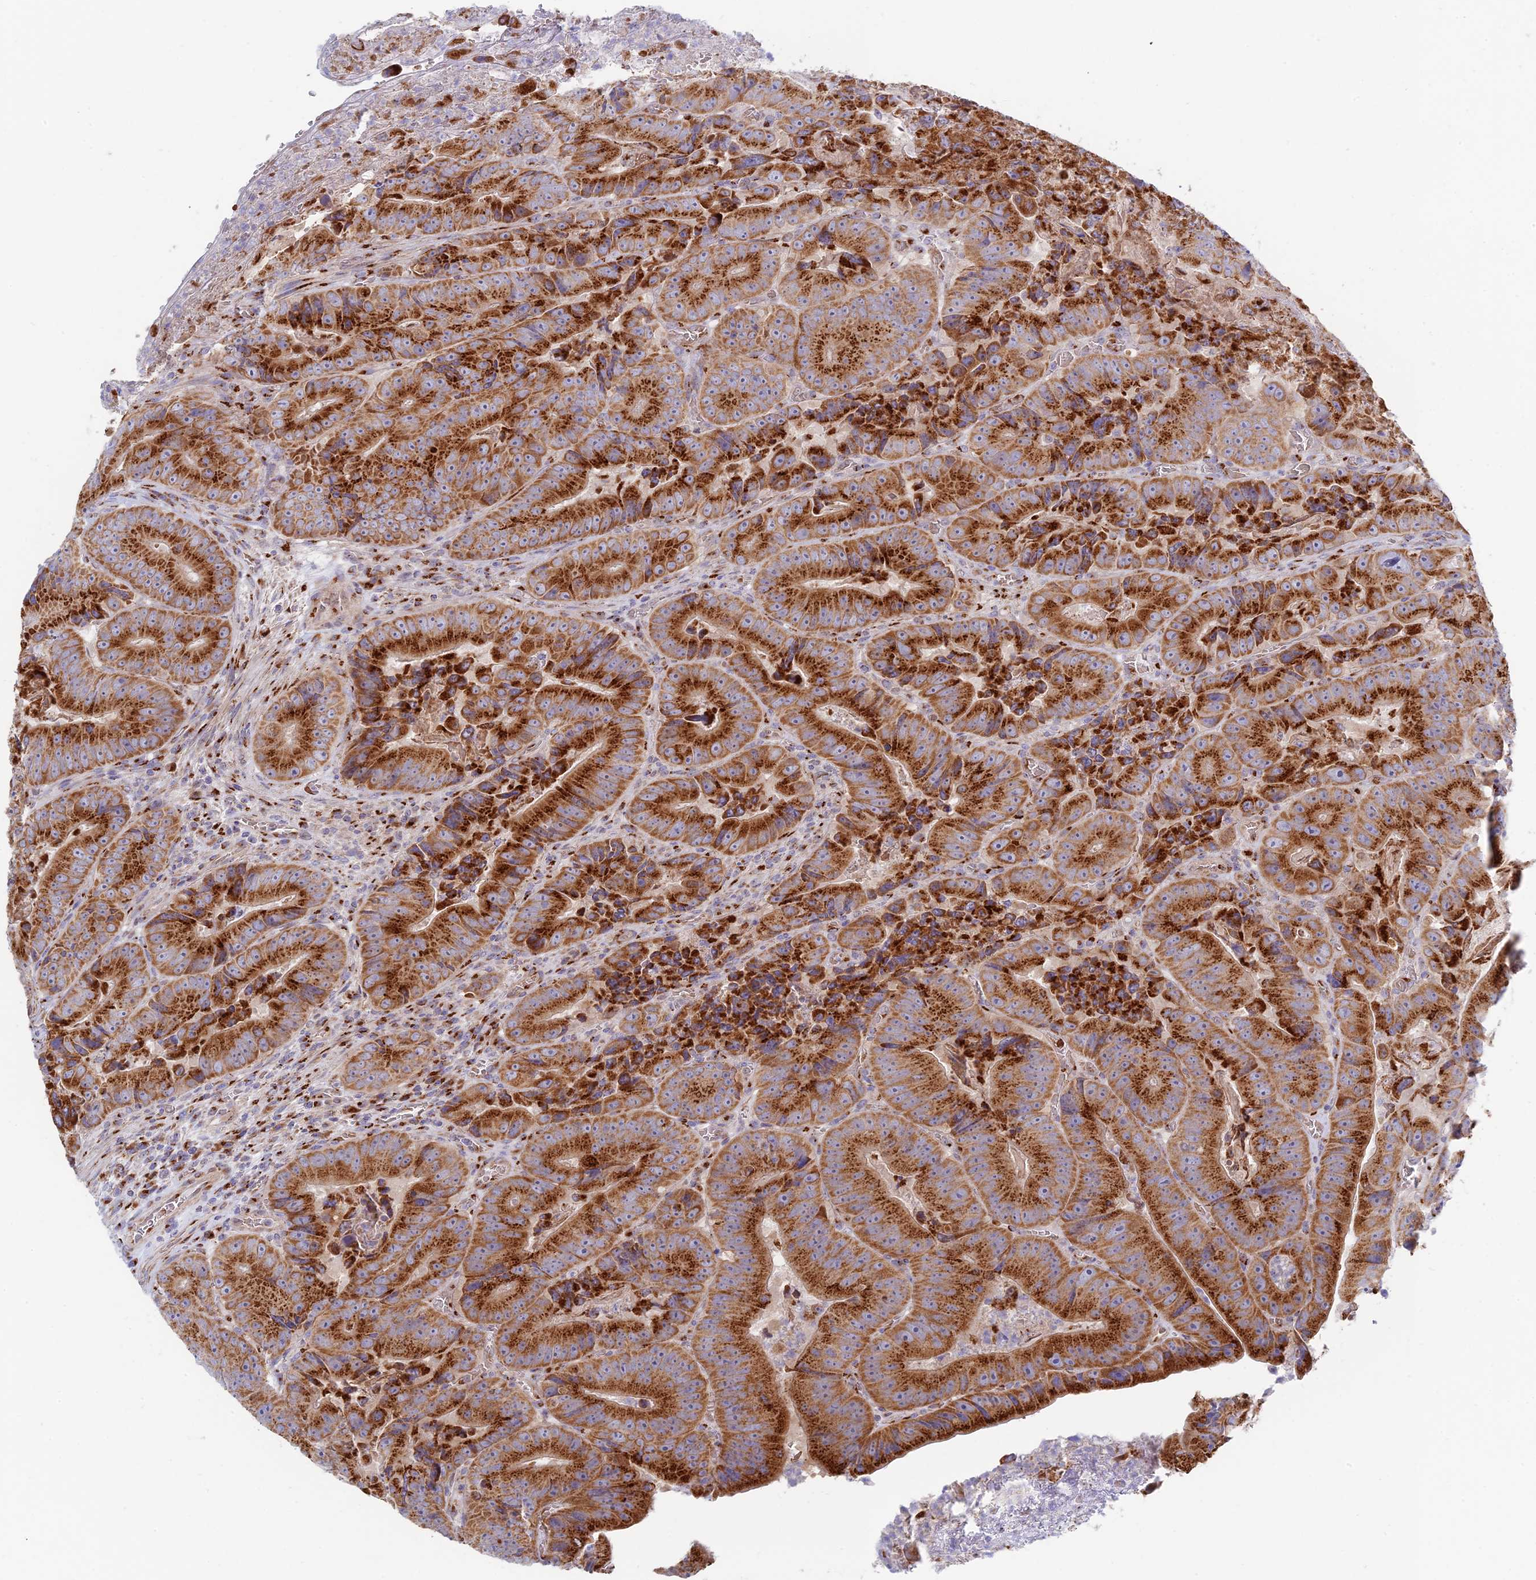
{"staining": {"intensity": "strong", "quantity": ">75%", "location": "cytoplasmic/membranous"}, "tissue": "colorectal cancer", "cell_type": "Tumor cells", "image_type": "cancer", "snomed": [{"axis": "morphology", "description": "Adenocarcinoma, NOS"}, {"axis": "topography", "description": "Colon"}], "caption": "Tumor cells exhibit strong cytoplasmic/membranous staining in approximately >75% of cells in colorectal adenocarcinoma. The protein is shown in brown color, while the nuclei are stained blue.", "gene": "HS2ST1", "patient": {"sex": "female", "age": 86}}